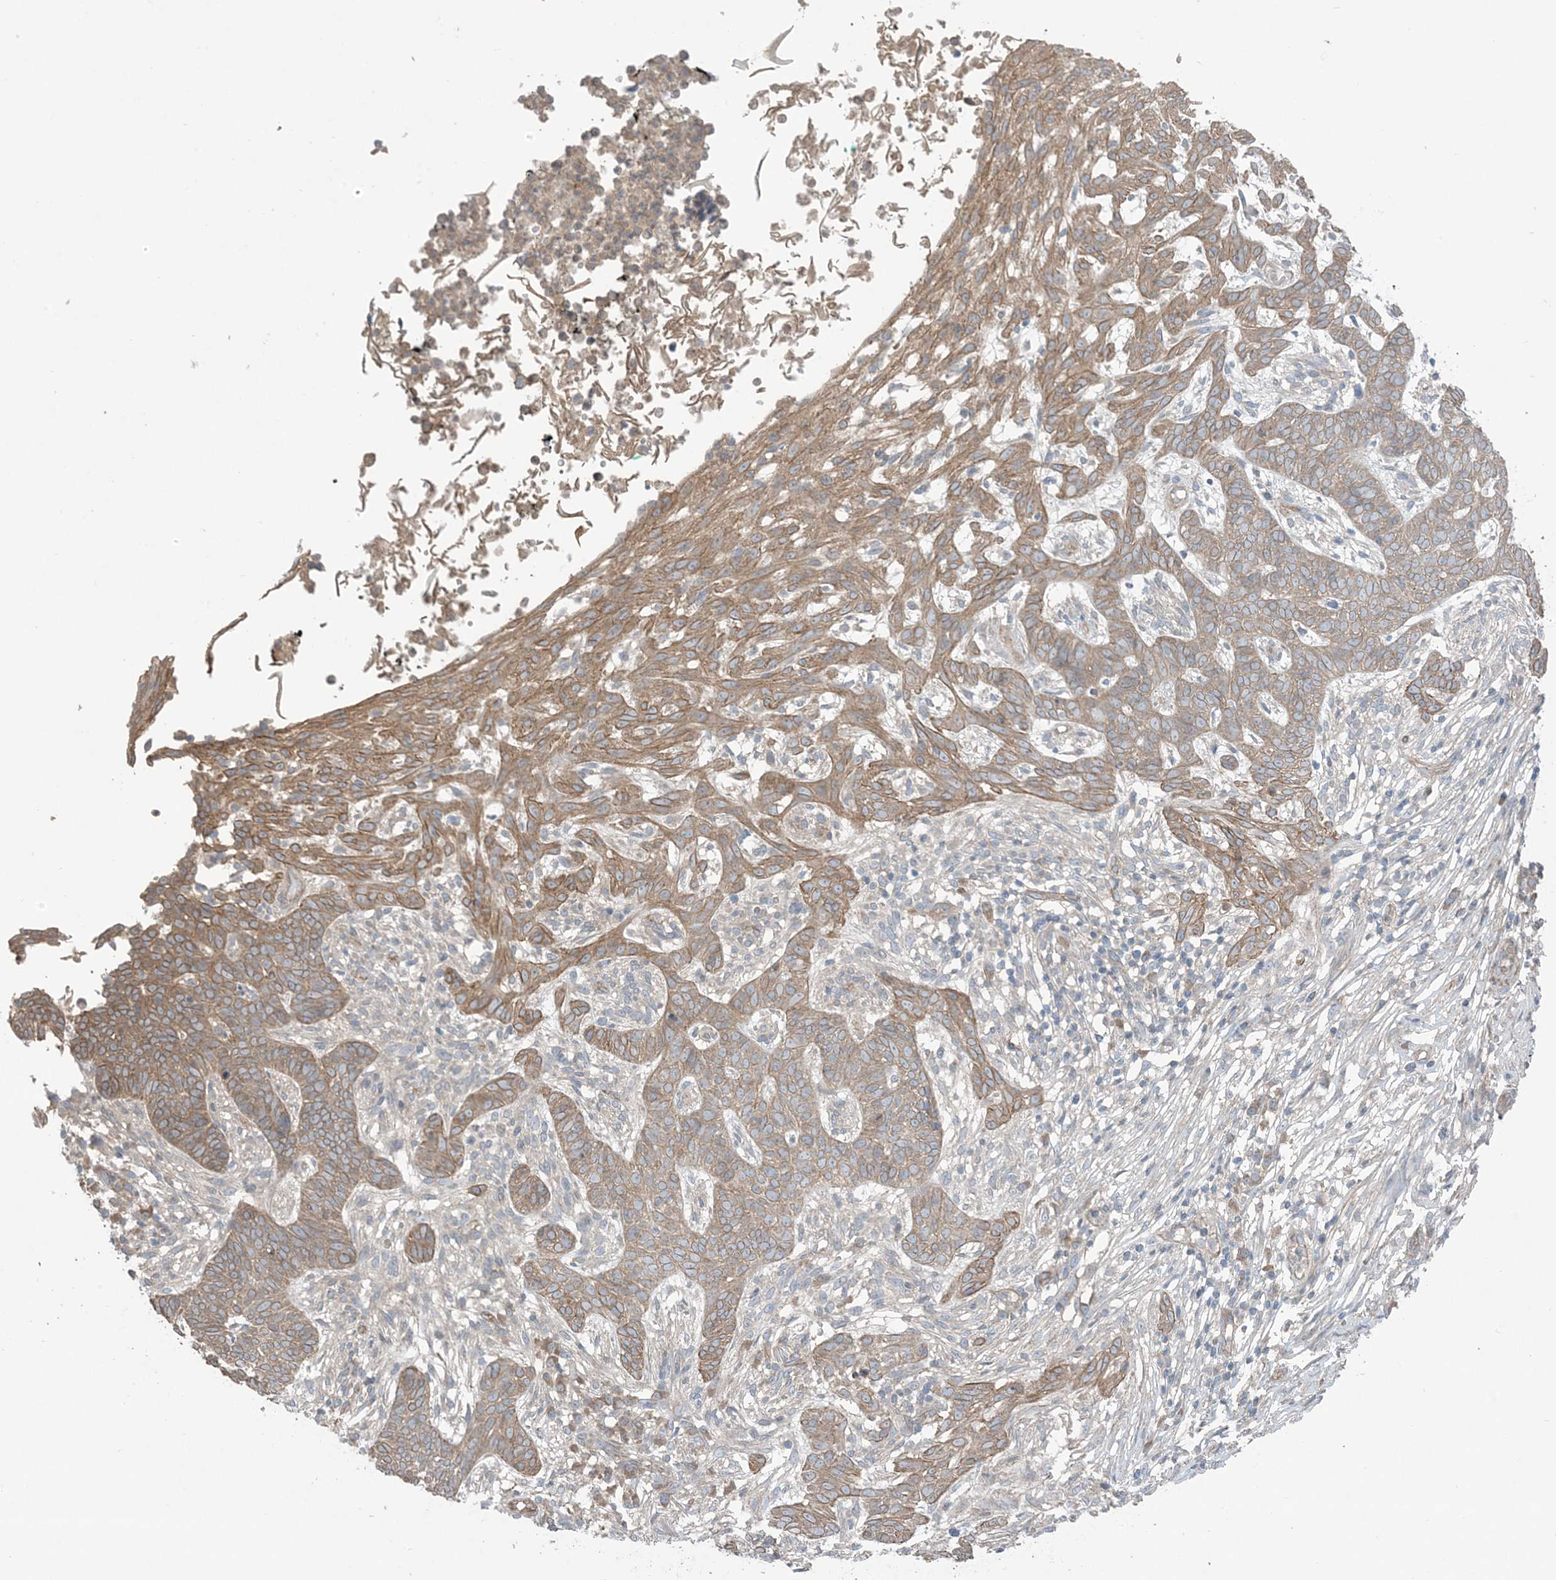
{"staining": {"intensity": "moderate", "quantity": ">75%", "location": "cytoplasmic/membranous"}, "tissue": "skin cancer", "cell_type": "Tumor cells", "image_type": "cancer", "snomed": [{"axis": "morphology", "description": "Normal tissue, NOS"}, {"axis": "morphology", "description": "Basal cell carcinoma"}, {"axis": "topography", "description": "Skin"}], "caption": "Moderate cytoplasmic/membranous staining for a protein is identified in about >75% of tumor cells of skin basal cell carcinoma using IHC.", "gene": "CCNY", "patient": {"sex": "male", "age": 64}}